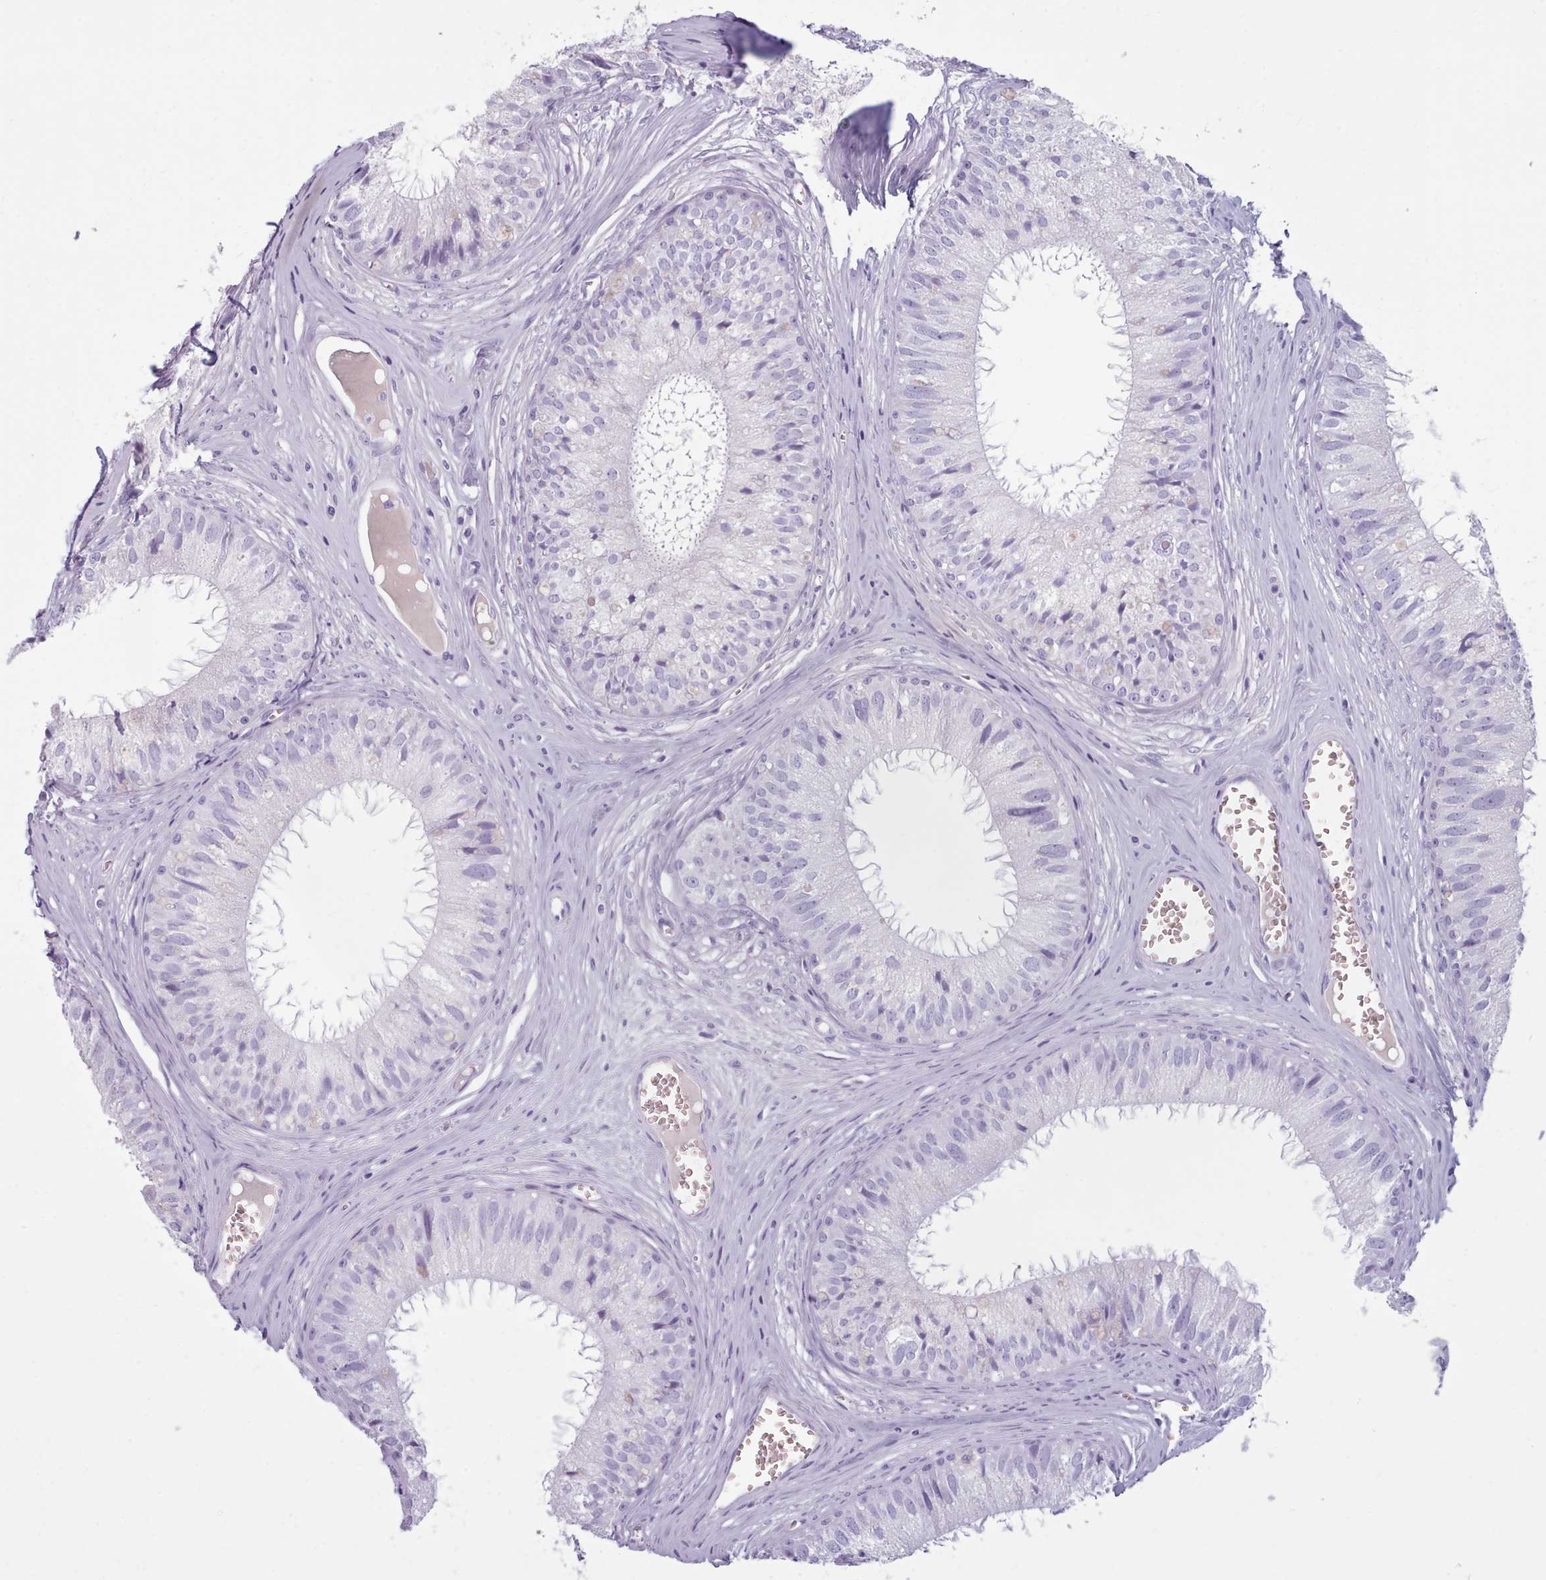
{"staining": {"intensity": "negative", "quantity": "none", "location": "none"}, "tissue": "epididymis", "cell_type": "Glandular cells", "image_type": "normal", "snomed": [{"axis": "morphology", "description": "Normal tissue, NOS"}, {"axis": "topography", "description": "Epididymis"}], "caption": "Immunohistochemistry image of normal human epididymis stained for a protein (brown), which exhibits no expression in glandular cells.", "gene": "ZNF43", "patient": {"sex": "male", "age": 36}}